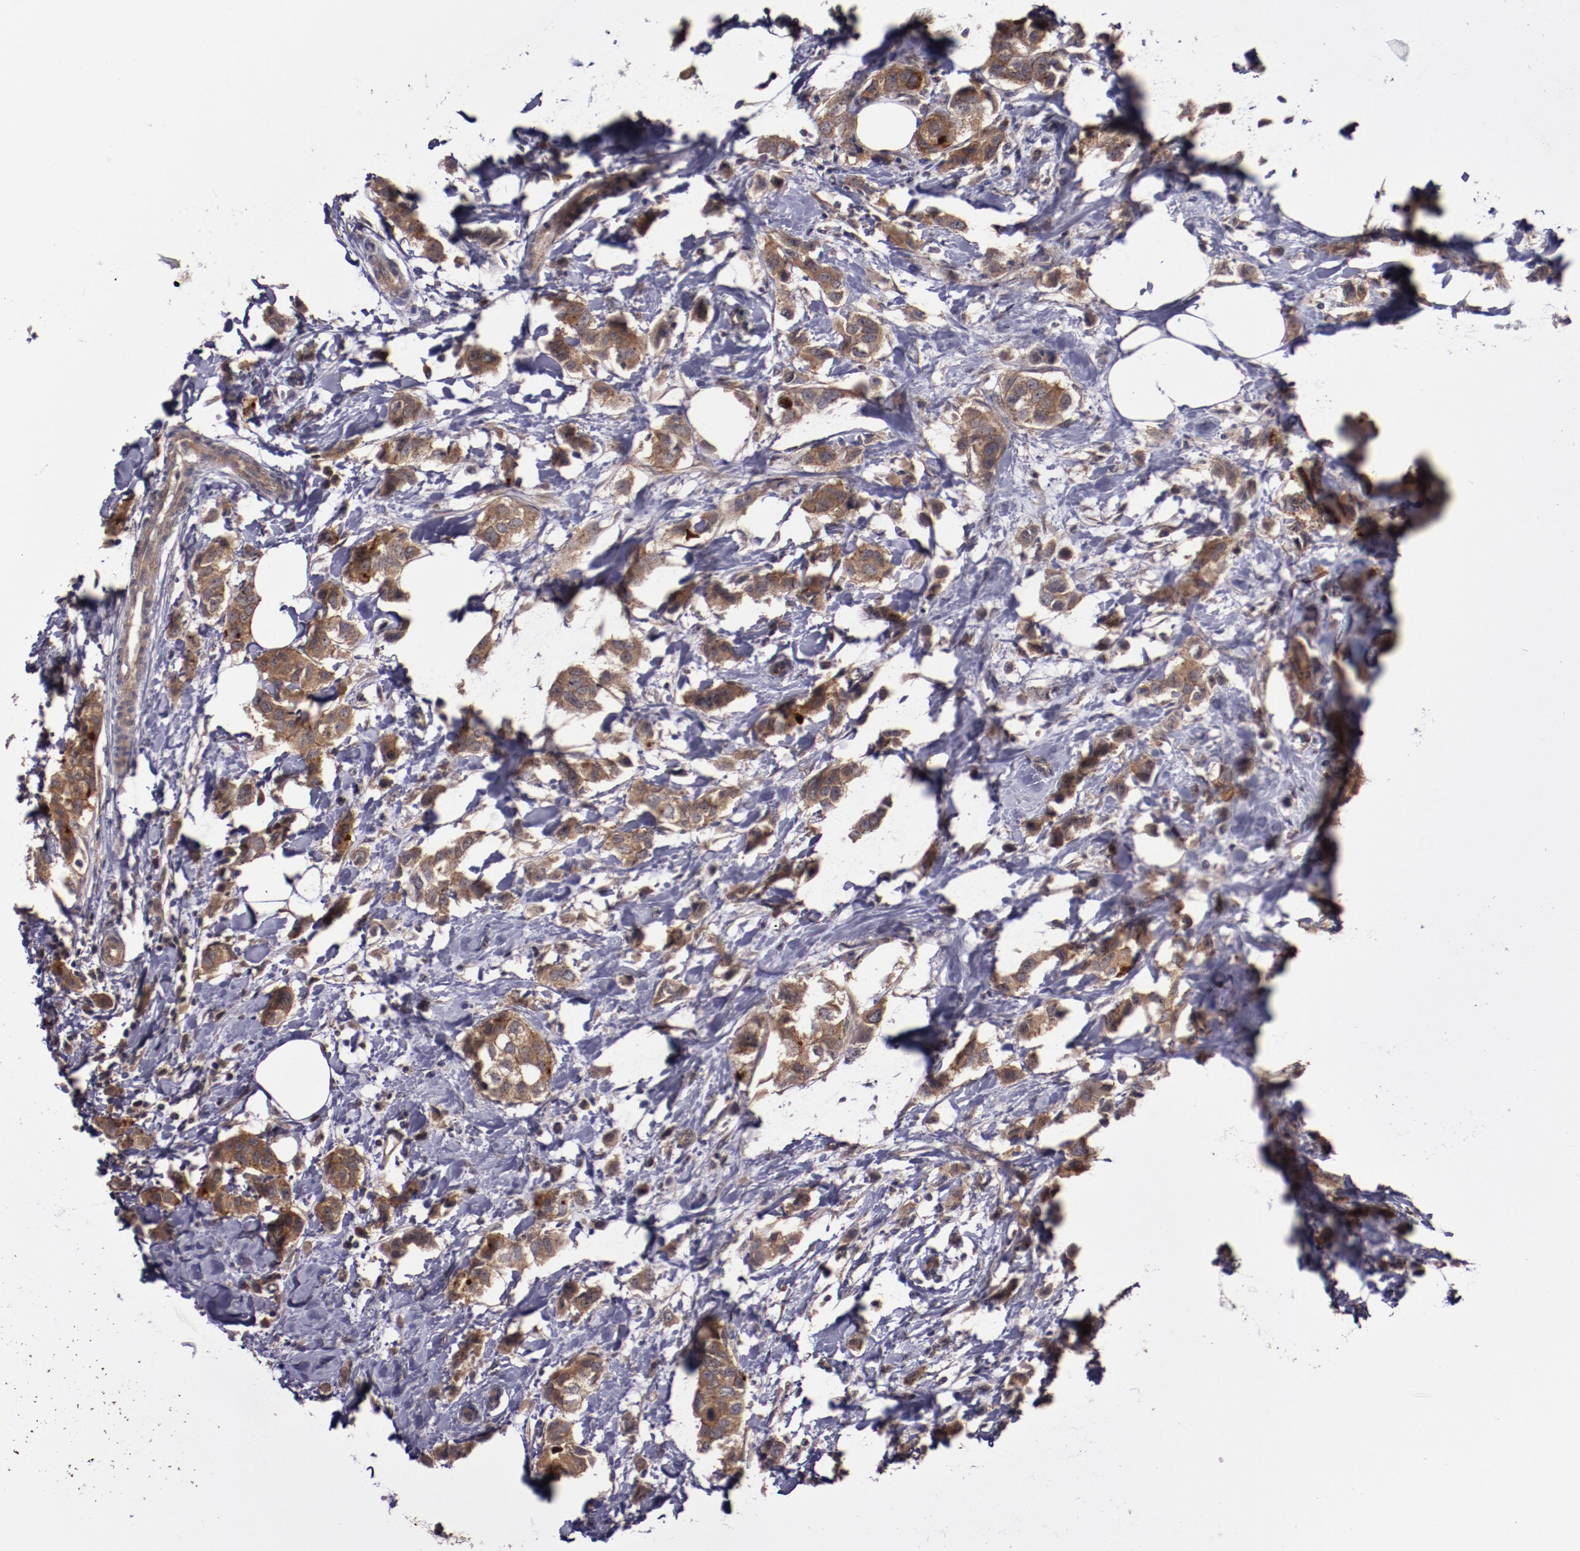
{"staining": {"intensity": "weak", "quantity": ">75%", "location": "cytoplasmic/membranous"}, "tissue": "breast cancer", "cell_type": "Tumor cells", "image_type": "cancer", "snomed": [{"axis": "morphology", "description": "Normal tissue, NOS"}, {"axis": "morphology", "description": "Duct carcinoma"}, {"axis": "topography", "description": "Breast"}], "caption": "Immunohistochemistry staining of breast cancer, which exhibits low levels of weak cytoplasmic/membranous positivity in approximately >75% of tumor cells indicating weak cytoplasmic/membranous protein positivity. The staining was performed using DAB (3,3'-diaminobenzidine) (brown) for protein detection and nuclei were counterstained in hematoxylin (blue).", "gene": "FTSJ1", "patient": {"sex": "female", "age": 50}}